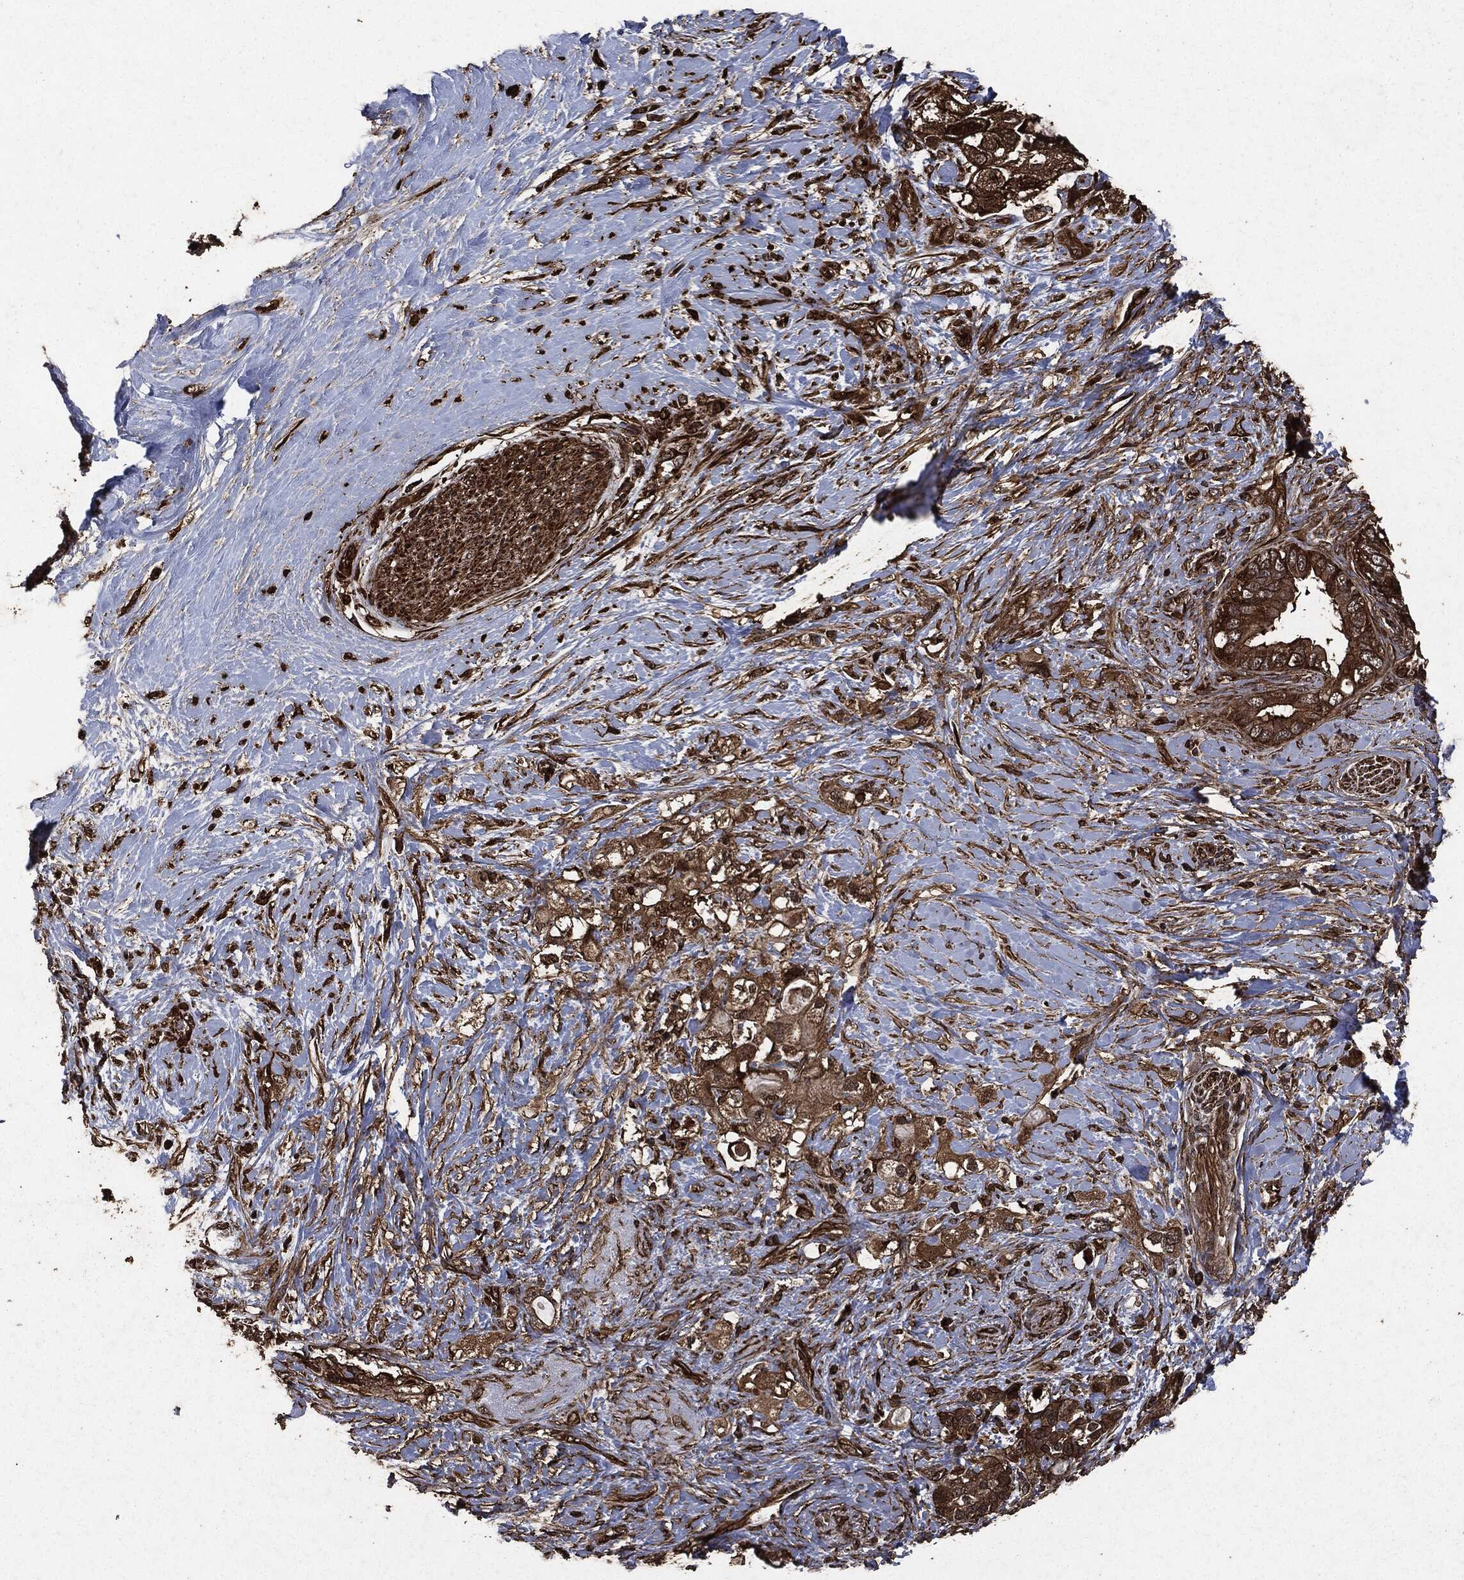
{"staining": {"intensity": "strong", "quantity": "25%-75%", "location": "cytoplasmic/membranous"}, "tissue": "pancreatic cancer", "cell_type": "Tumor cells", "image_type": "cancer", "snomed": [{"axis": "morphology", "description": "Adenocarcinoma, NOS"}, {"axis": "topography", "description": "Pancreas"}], "caption": "This is an image of immunohistochemistry staining of pancreatic cancer (adenocarcinoma), which shows strong positivity in the cytoplasmic/membranous of tumor cells.", "gene": "HRAS", "patient": {"sex": "female", "age": 56}}